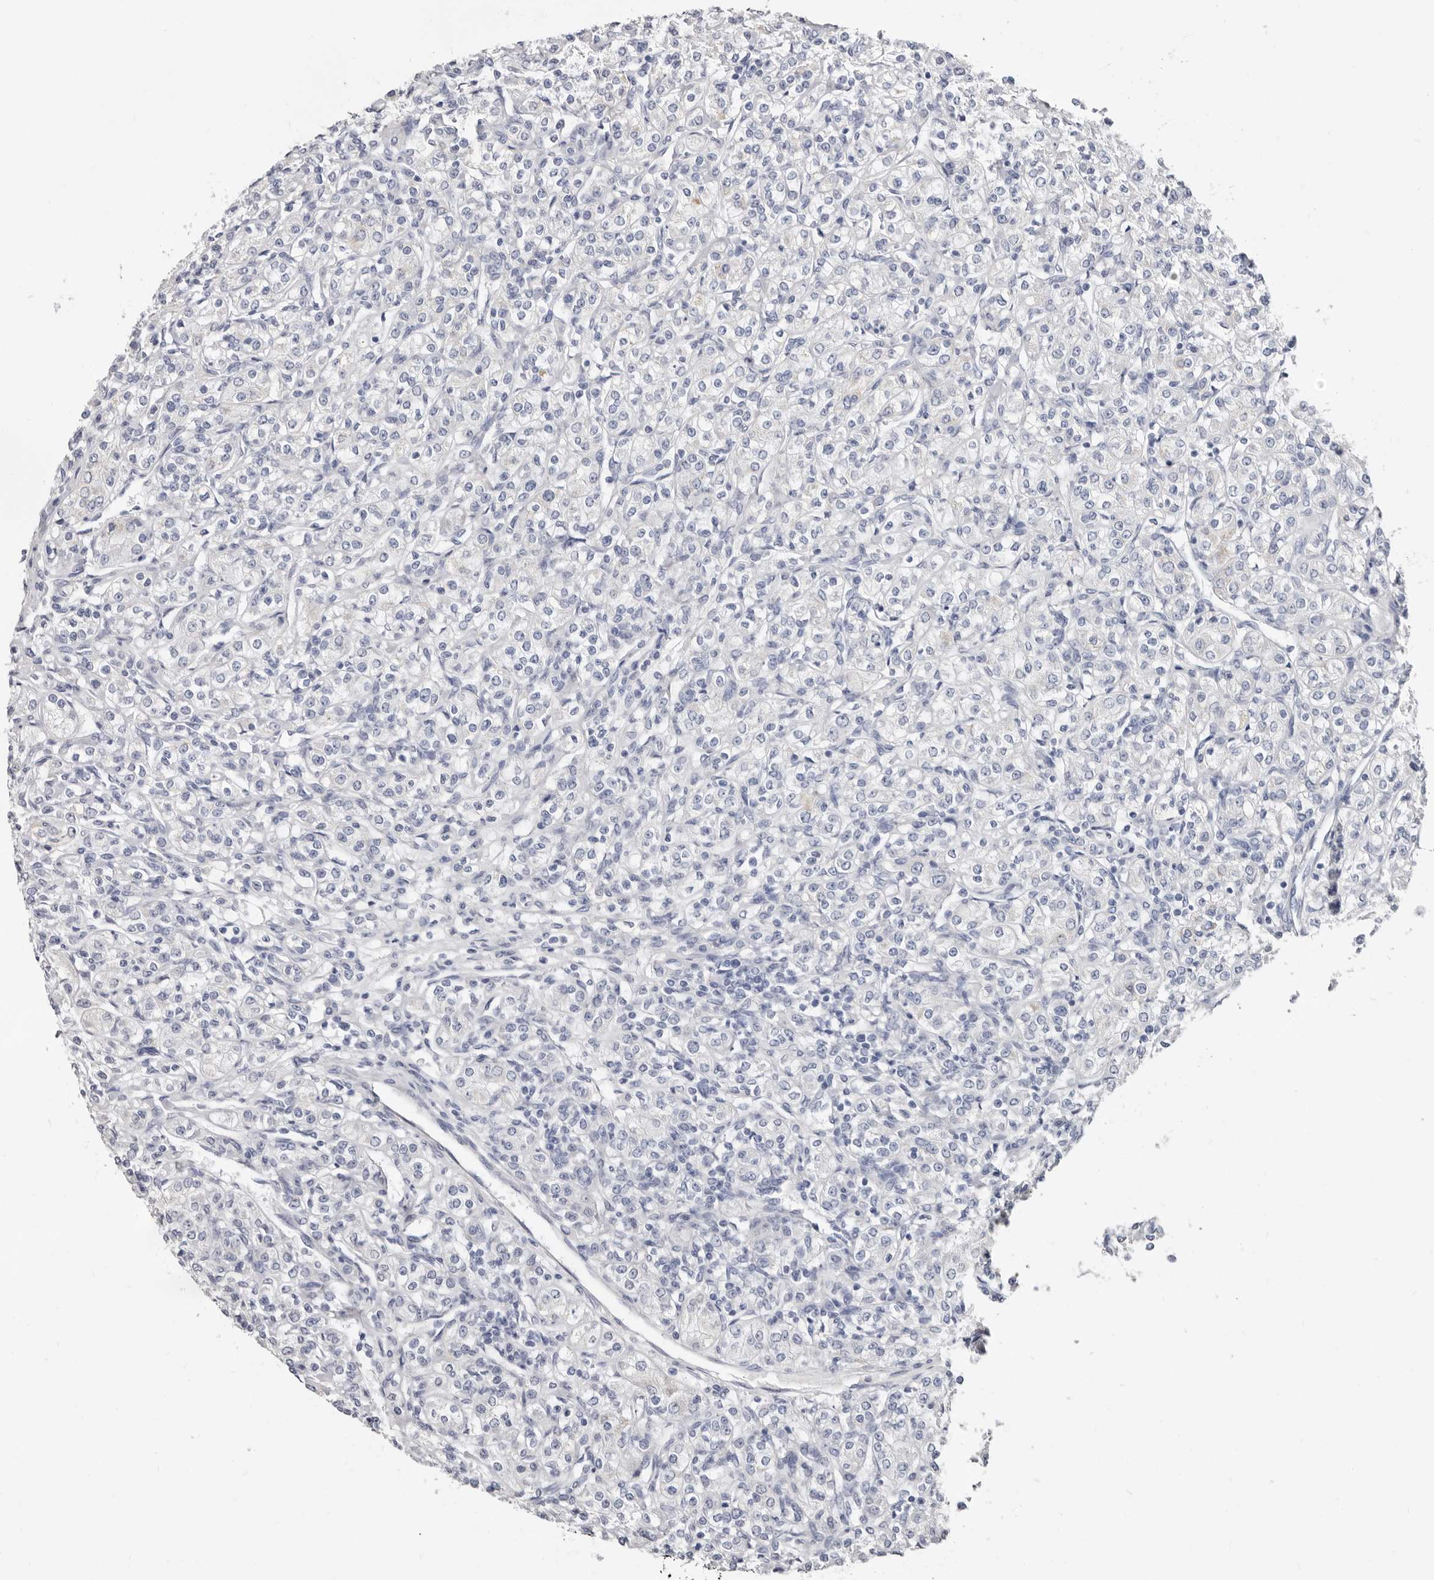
{"staining": {"intensity": "negative", "quantity": "none", "location": "none"}, "tissue": "renal cancer", "cell_type": "Tumor cells", "image_type": "cancer", "snomed": [{"axis": "morphology", "description": "Adenocarcinoma, NOS"}, {"axis": "topography", "description": "Kidney"}], "caption": "The photomicrograph demonstrates no staining of tumor cells in renal cancer (adenocarcinoma). The staining is performed using DAB (3,3'-diaminobenzidine) brown chromogen with nuclei counter-stained in using hematoxylin.", "gene": "RSPO2", "patient": {"sex": "male", "age": 77}}